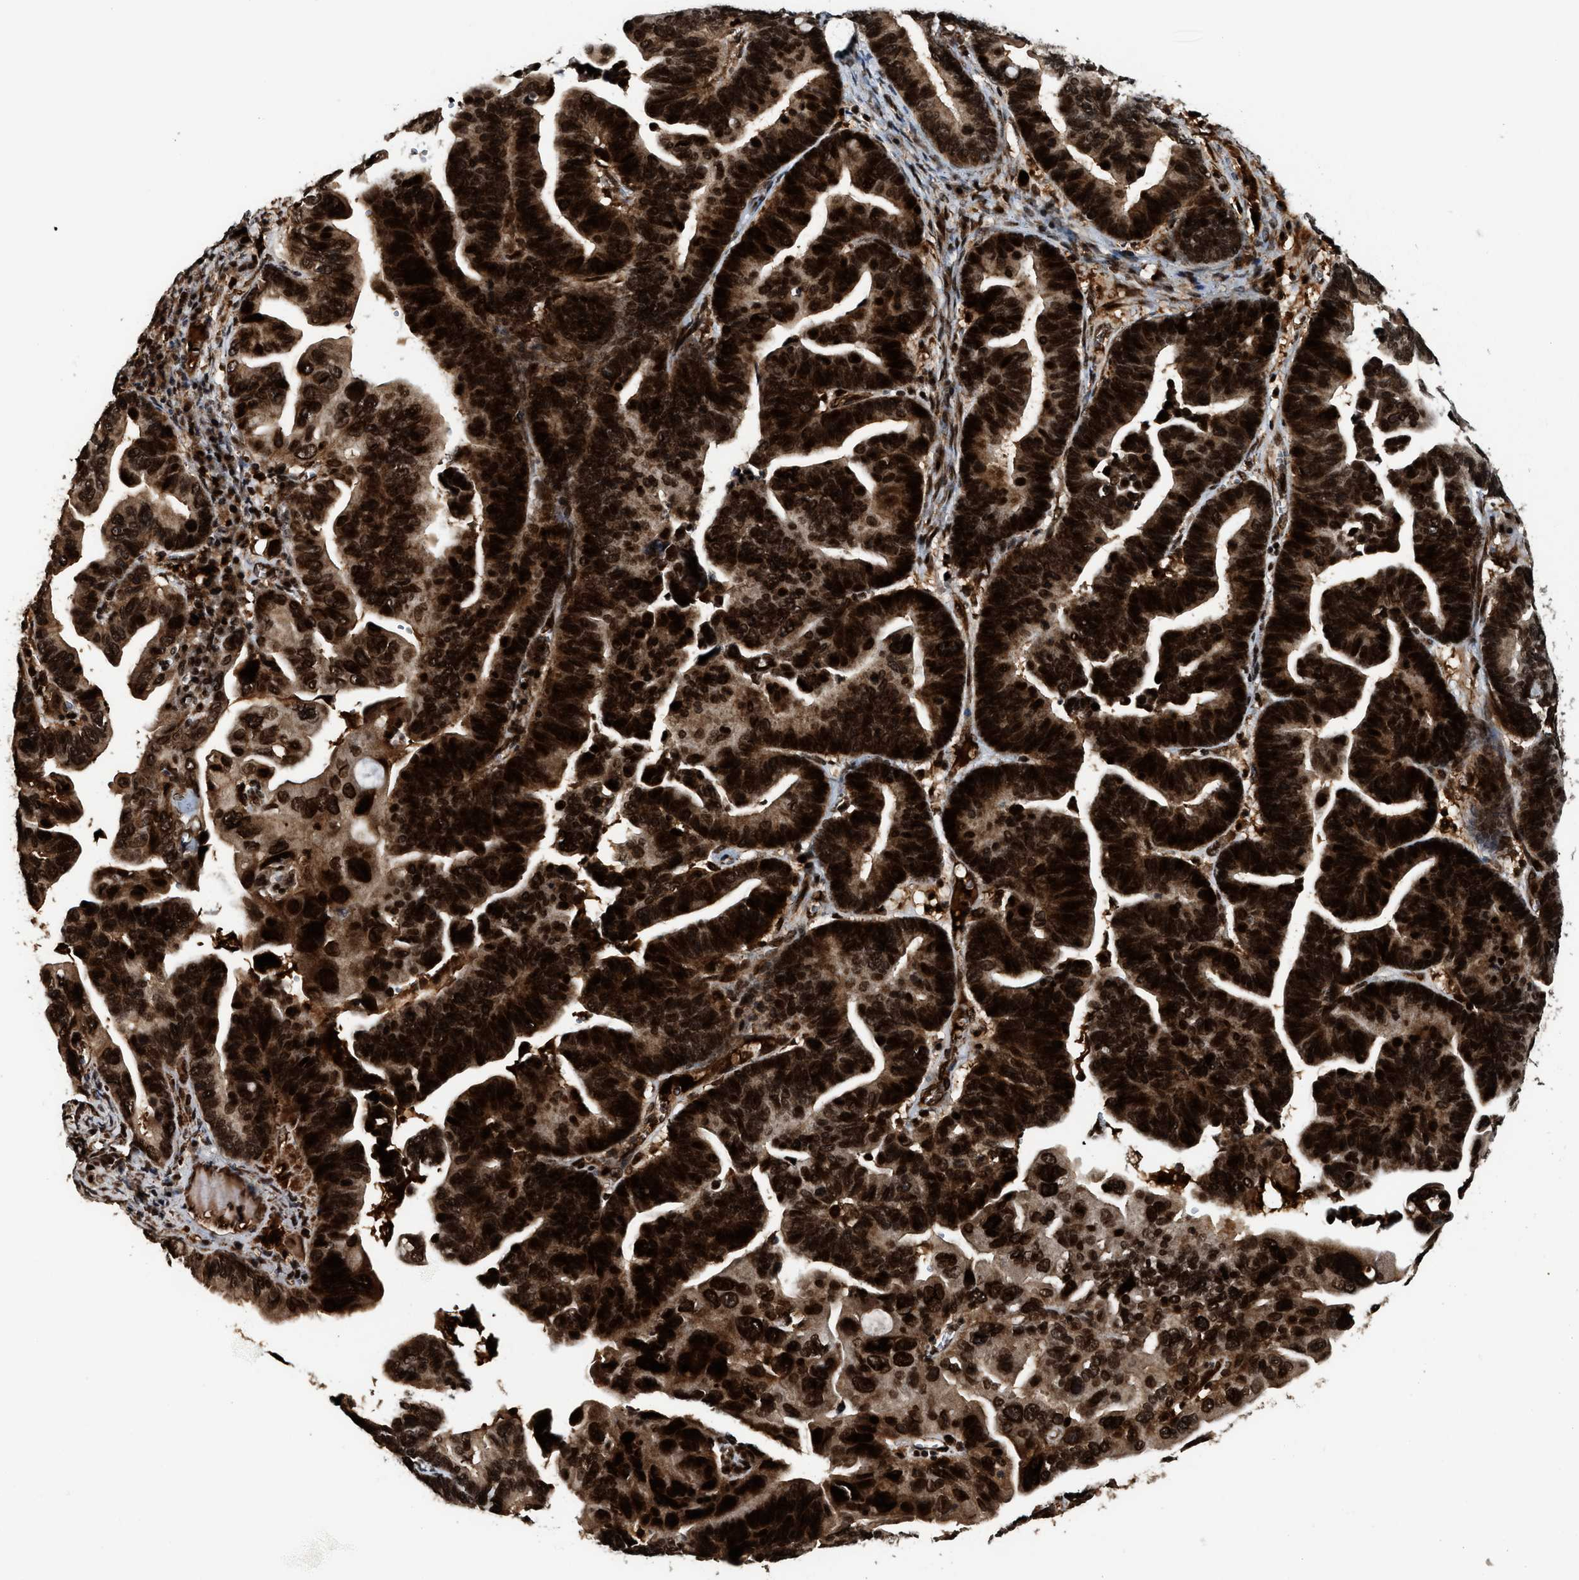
{"staining": {"intensity": "strong", "quantity": ">75%", "location": "cytoplasmic/membranous,nuclear"}, "tissue": "ovarian cancer", "cell_type": "Tumor cells", "image_type": "cancer", "snomed": [{"axis": "morphology", "description": "Cystadenocarcinoma, serous, NOS"}, {"axis": "topography", "description": "Ovary"}], "caption": "Approximately >75% of tumor cells in ovarian serous cystadenocarcinoma show strong cytoplasmic/membranous and nuclear protein expression as visualized by brown immunohistochemical staining.", "gene": "MDM2", "patient": {"sex": "female", "age": 56}}